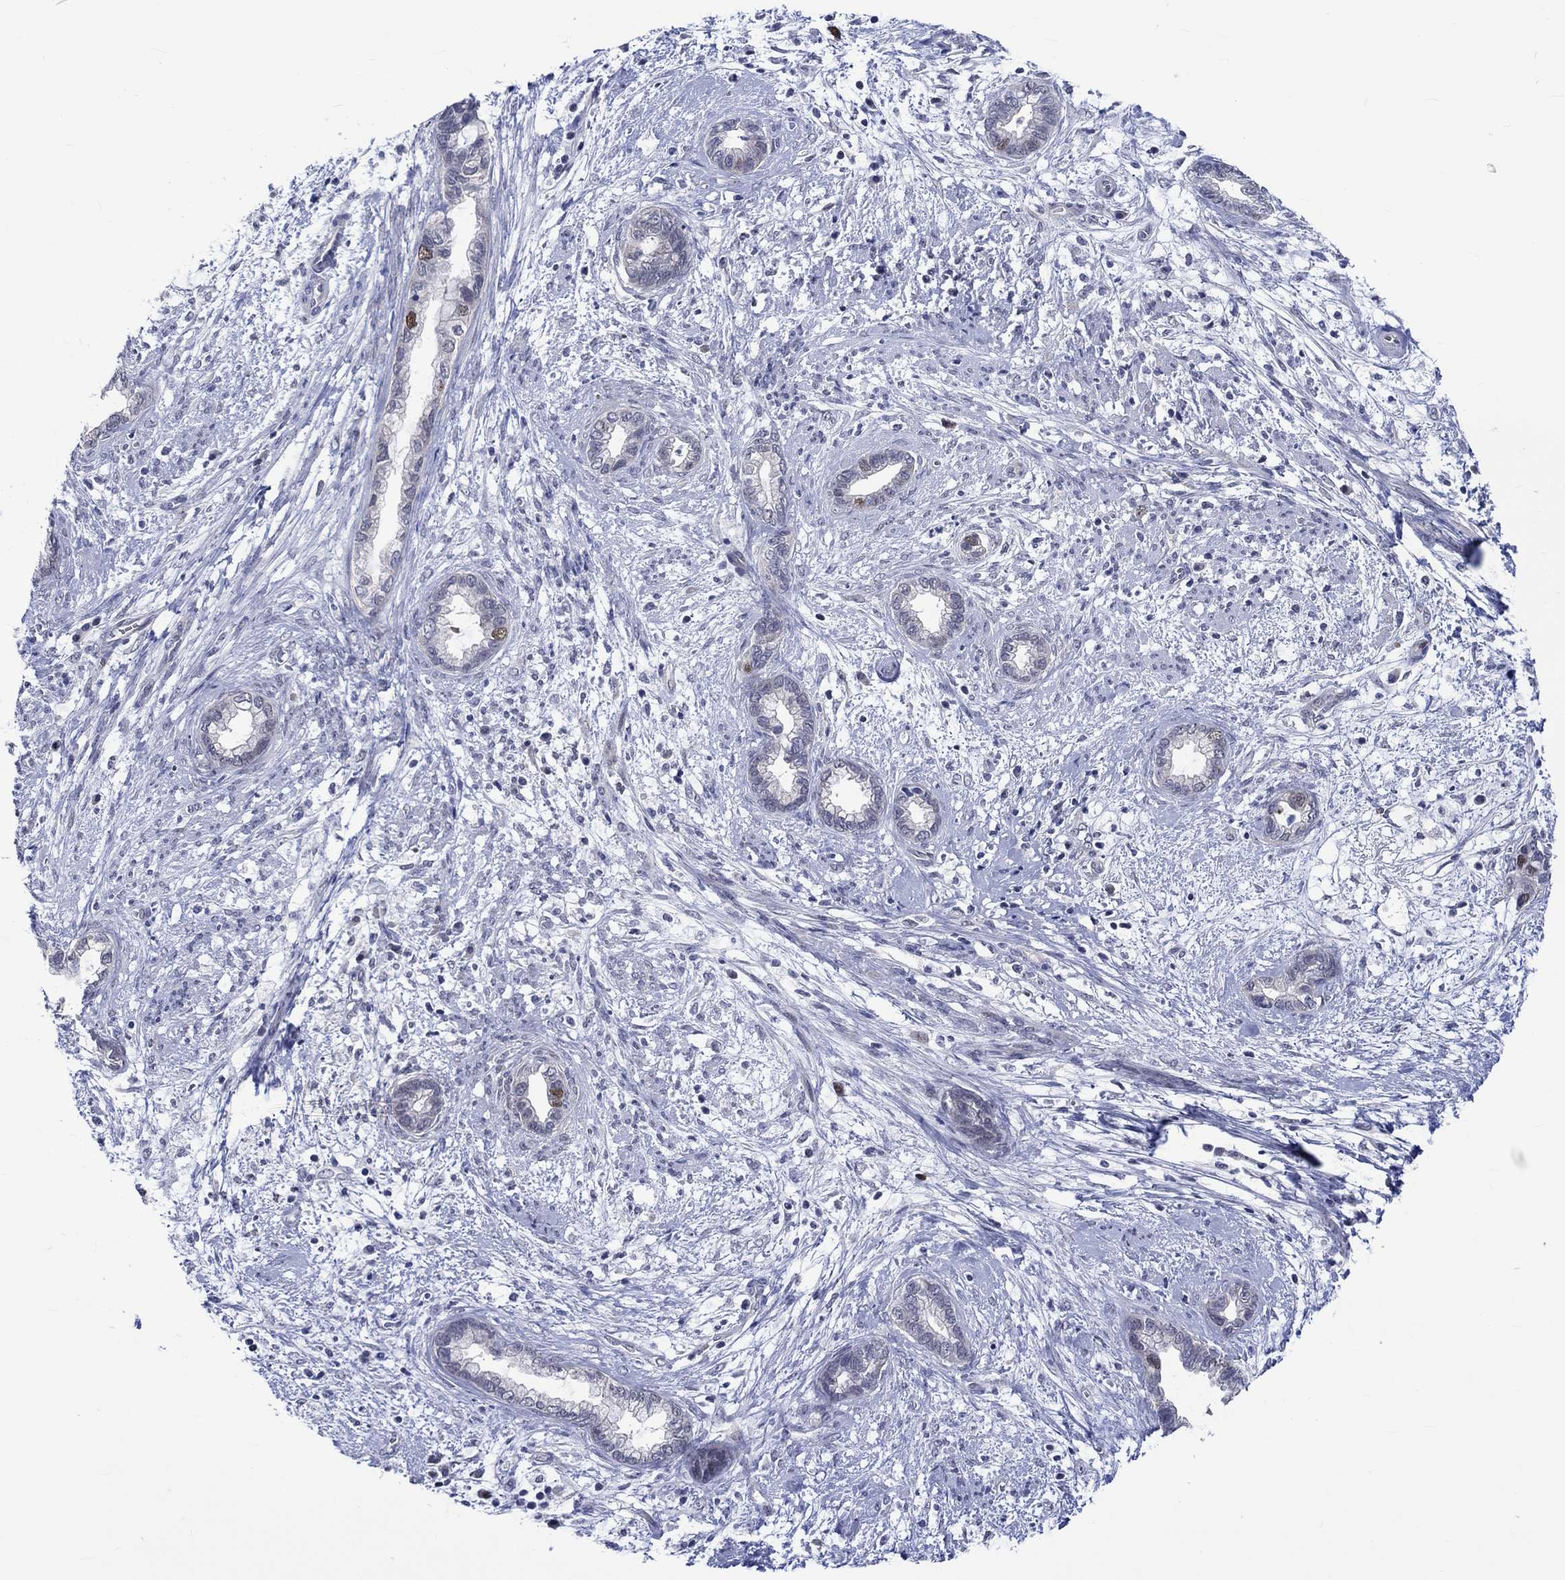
{"staining": {"intensity": "moderate", "quantity": "<25%", "location": "nuclear"}, "tissue": "cervical cancer", "cell_type": "Tumor cells", "image_type": "cancer", "snomed": [{"axis": "morphology", "description": "Adenocarcinoma, NOS"}, {"axis": "topography", "description": "Cervix"}], "caption": "This micrograph displays cervical cancer (adenocarcinoma) stained with immunohistochemistry to label a protein in brown. The nuclear of tumor cells show moderate positivity for the protein. Nuclei are counter-stained blue.", "gene": "E2F8", "patient": {"sex": "female", "age": 62}}